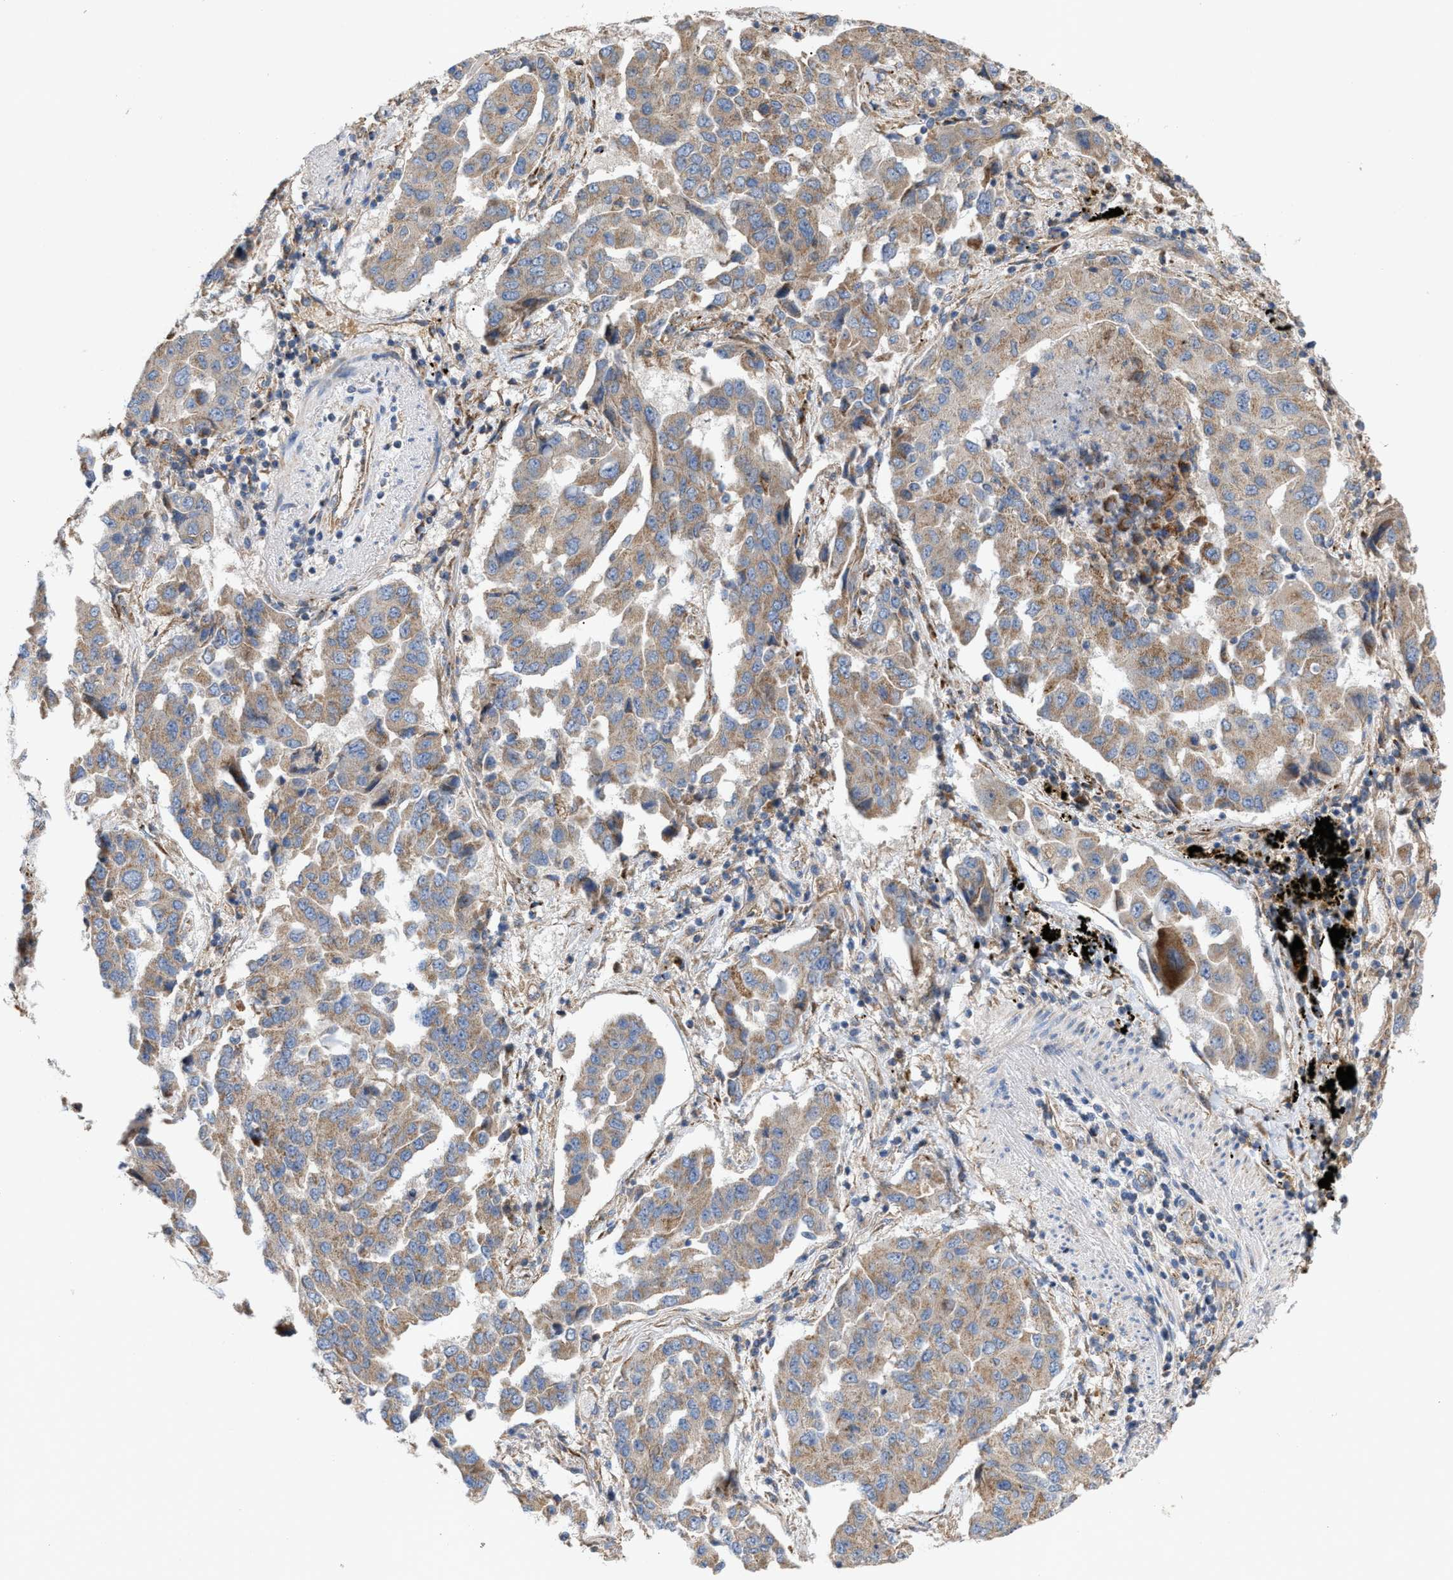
{"staining": {"intensity": "weak", "quantity": ">75%", "location": "cytoplasmic/membranous"}, "tissue": "lung cancer", "cell_type": "Tumor cells", "image_type": "cancer", "snomed": [{"axis": "morphology", "description": "Adenocarcinoma, NOS"}, {"axis": "topography", "description": "Lung"}], "caption": "The image displays immunohistochemical staining of lung cancer. There is weak cytoplasmic/membranous staining is present in approximately >75% of tumor cells.", "gene": "OXSM", "patient": {"sex": "female", "age": 65}}